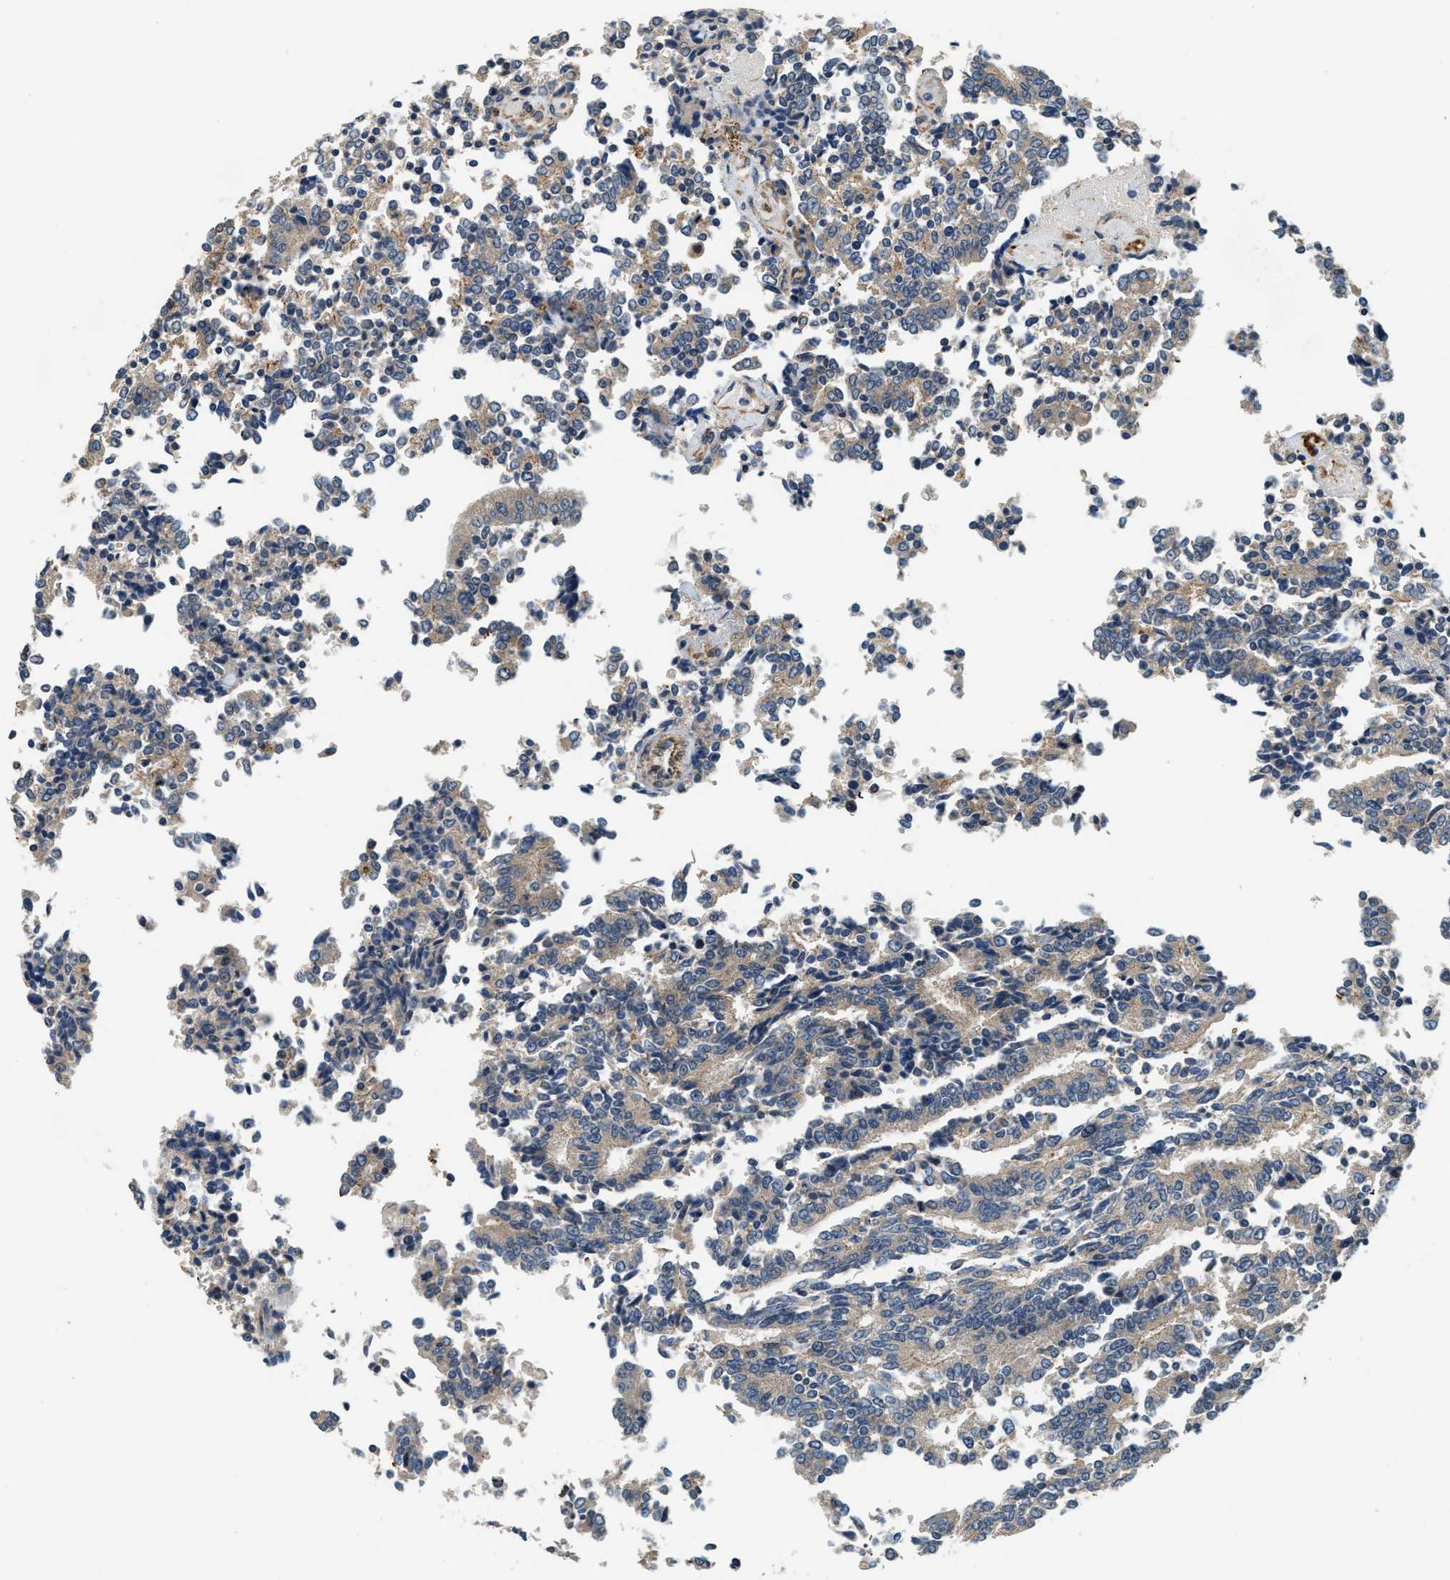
{"staining": {"intensity": "weak", "quantity": "25%-75%", "location": "cytoplasmic/membranous"}, "tissue": "prostate cancer", "cell_type": "Tumor cells", "image_type": "cancer", "snomed": [{"axis": "morphology", "description": "Normal tissue, NOS"}, {"axis": "morphology", "description": "Adenocarcinoma, High grade"}, {"axis": "topography", "description": "Prostate"}, {"axis": "topography", "description": "Seminal veicle"}], "caption": "High-power microscopy captured an immunohistochemistry image of high-grade adenocarcinoma (prostate), revealing weak cytoplasmic/membranous expression in approximately 25%-75% of tumor cells. The staining was performed using DAB to visualize the protein expression in brown, while the nuclei were stained in blue with hematoxylin (Magnification: 20x).", "gene": "ALOX12", "patient": {"sex": "male", "age": 55}}